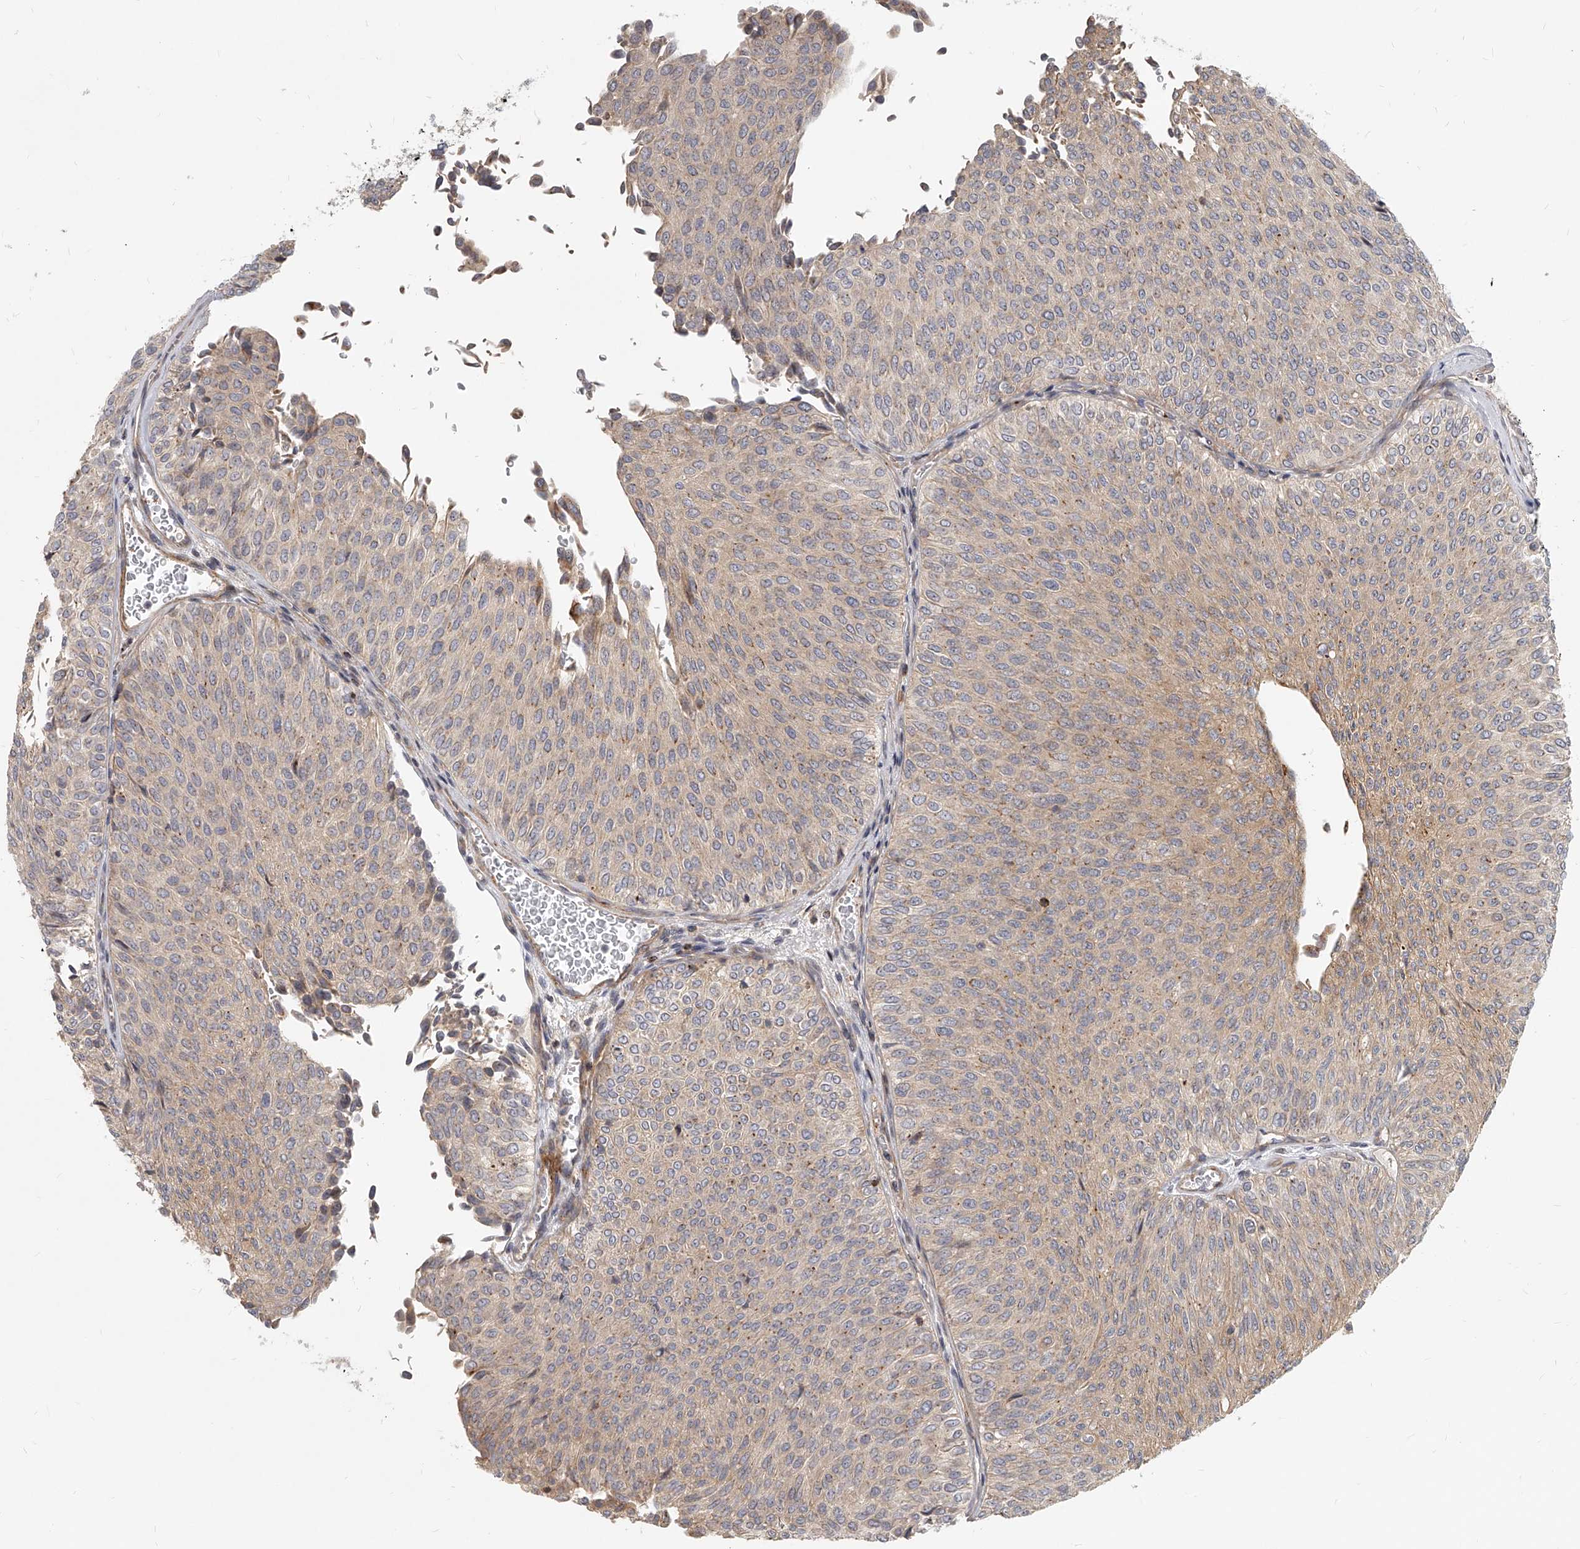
{"staining": {"intensity": "weak", "quantity": ">75%", "location": "cytoplasmic/membranous"}, "tissue": "urothelial cancer", "cell_type": "Tumor cells", "image_type": "cancer", "snomed": [{"axis": "morphology", "description": "Urothelial carcinoma, Low grade"}, {"axis": "topography", "description": "Urinary bladder"}], "caption": "Immunohistochemistry (IHC) of human low-grade urothelial carcinoma exhibits low levels of weak cytoplasmic/membranous positivity in approximately >75% of tumor cells. (DAB = brown stain, brightfield microscopy at high magnification).", "gene": "SLC37A1", "patient": {"sex": "male", "age": 78}}